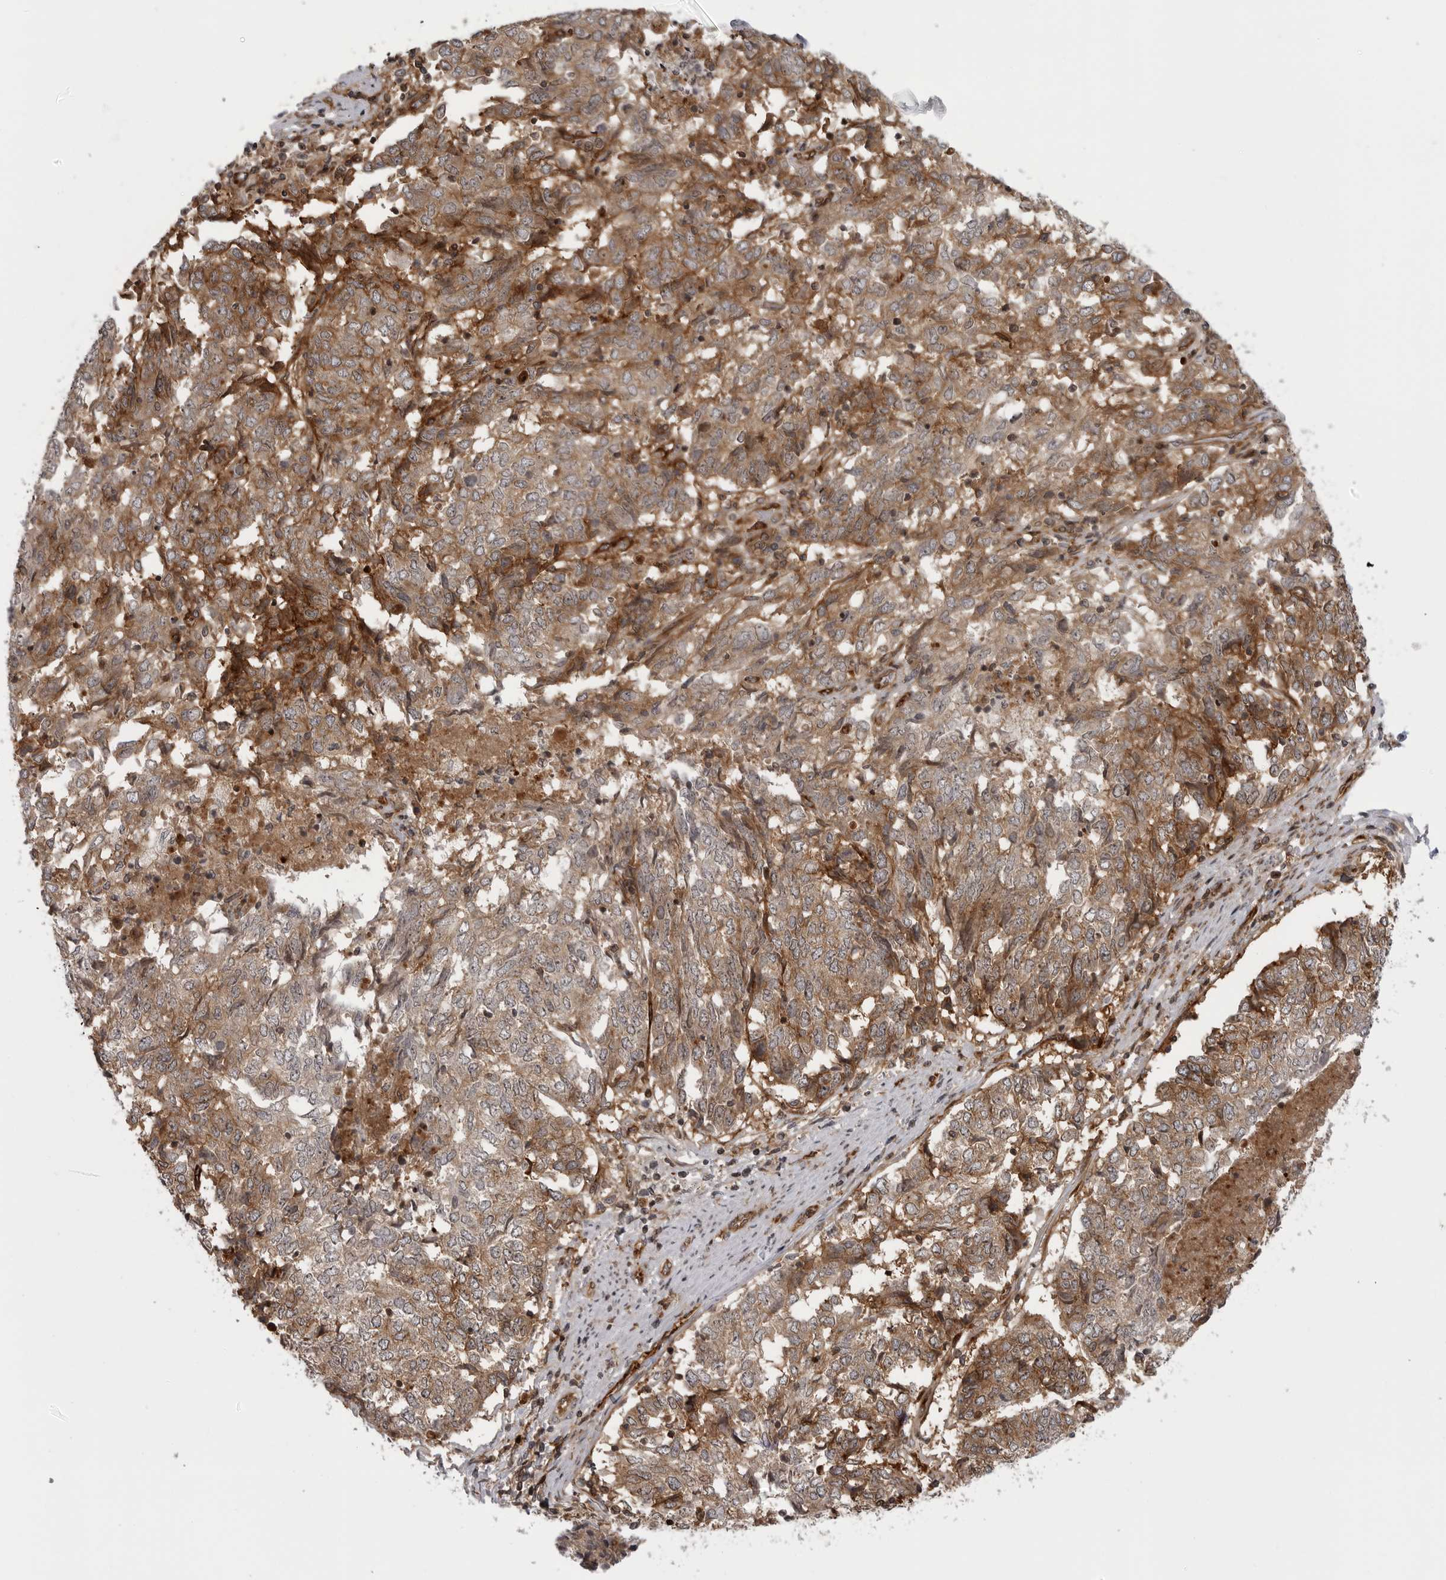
{"staining": {"intensity": "strong", "quantity": ">75%", "location": "cytoplasmic/membranous"}, "tissue": "endometrial cancer", "cell_type": "Tumor cells", "image_type": "cancer", "snomed": [{"axis": "morphology", "description": "Adenocarcinoma, NOS"}, {"axis": "topography", "description": "Endometrium"}], "caption": "Protein analysis of endometrial cancer tissue shows strong cytoplasmic/membranous positivity in approximately >75% of tumor cells.", "gene": "ABL1", "patient": {"sex": "female", "age": 80}}